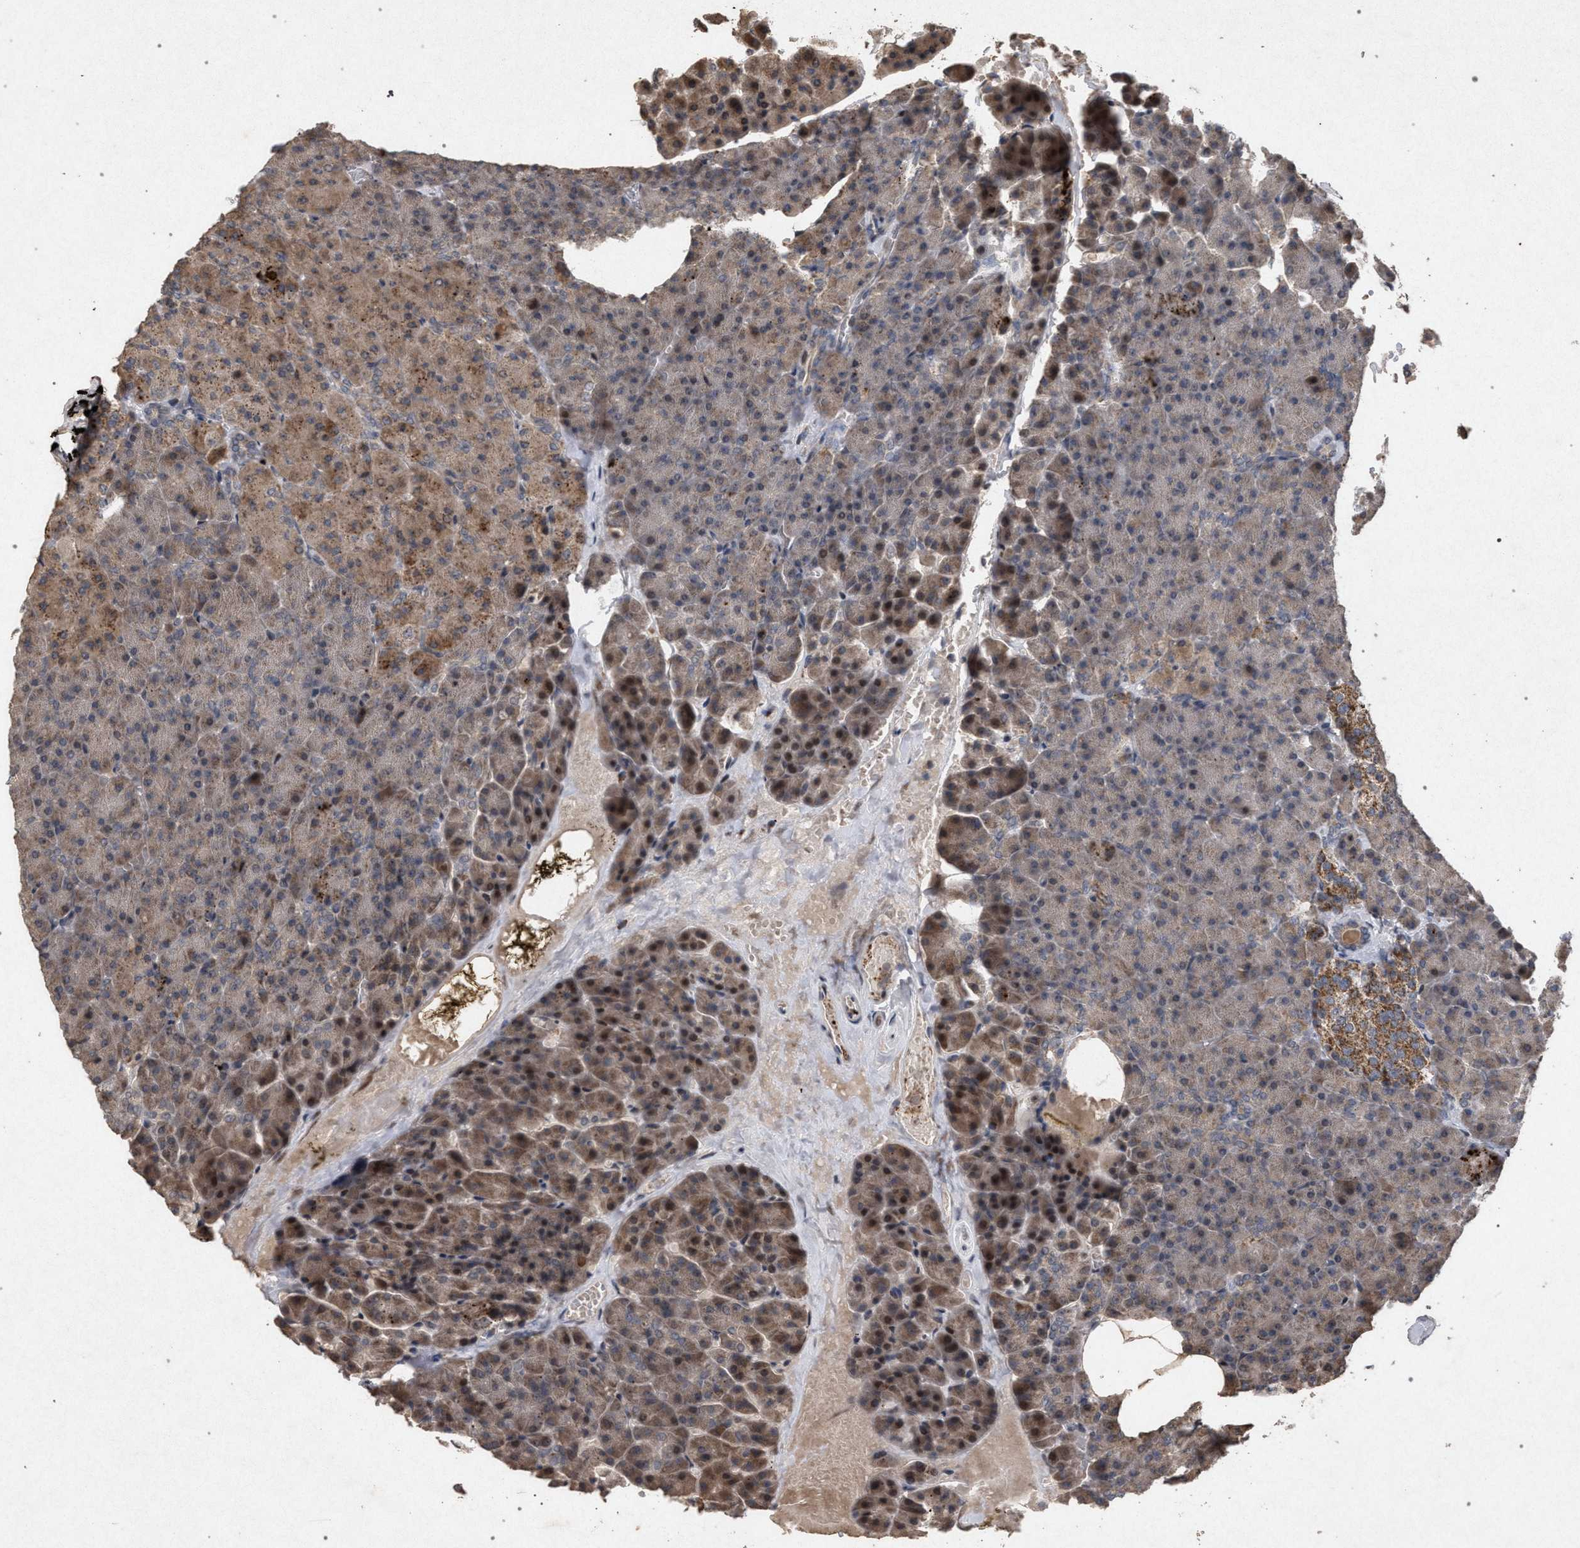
{"staining": {"intensity": "moderate", "quantity": "25%-75%", "location": "cytoplasmic/membranous"}, "tissue": "pancreas", "cell_type": "Exocrine glandular cells", "image_type": "normal", "snomed": [{"axis": "morphology", "description": "Normal tissue, NOS"}, {"axis": "topography", "description": "Pancreas"}], "caption": "Benign pancreas shows moderate cytoplasmic/membranous expression in about 25%-75% of exocrine glandular cells Nuclei are stained in blue..", "gene": "PKD2L1", "patient": {"sex": "female", "age": 35}}